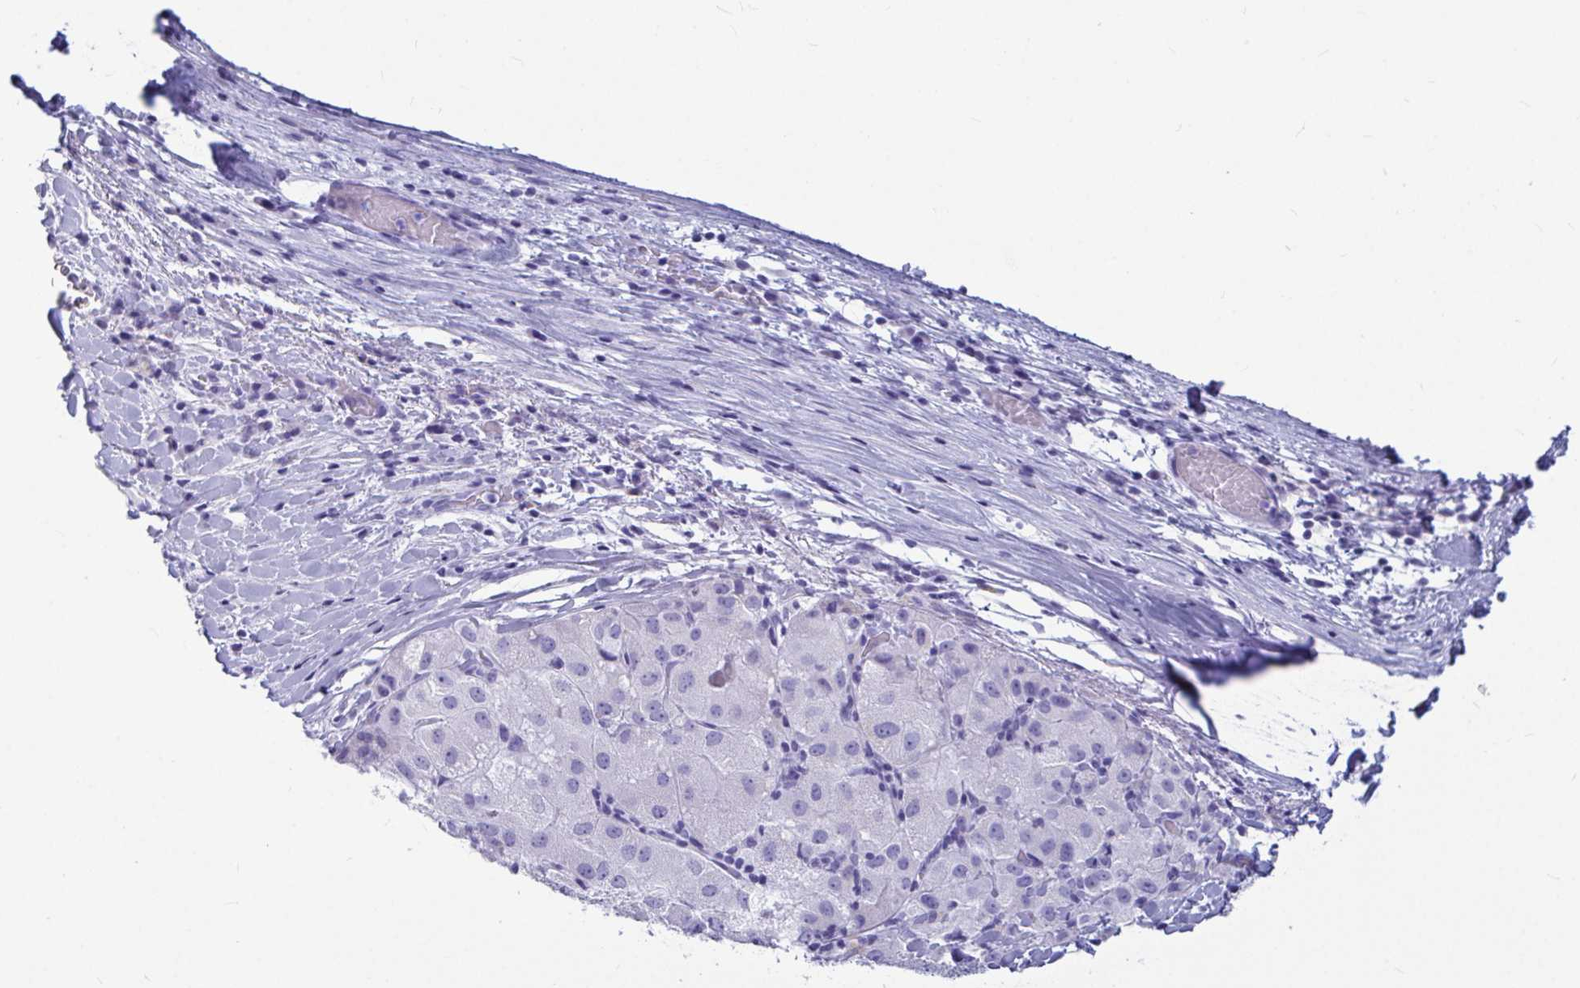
{"staining": {"intensity": "negative", "quantity": "none", "location": "none"}, "tissue": "liver cancer", "cell_type": "Tumor cells", "image_type": "cancer", "snomed": [{"axis": "morphology", "description": "Carcinoma, Hepatocellular, NOS"}, {"axis": "topography", "description": "Liver"}], "caption": "Hepatocellular carcinoma (liver) was stained to show a protein in brown. There is no significant staining in tumor cells. (Immunohistochemistry, brightfield microscopy, high magnification).", "gene": "OR5J2", "patient": {"sex": "male", "age": 80}}